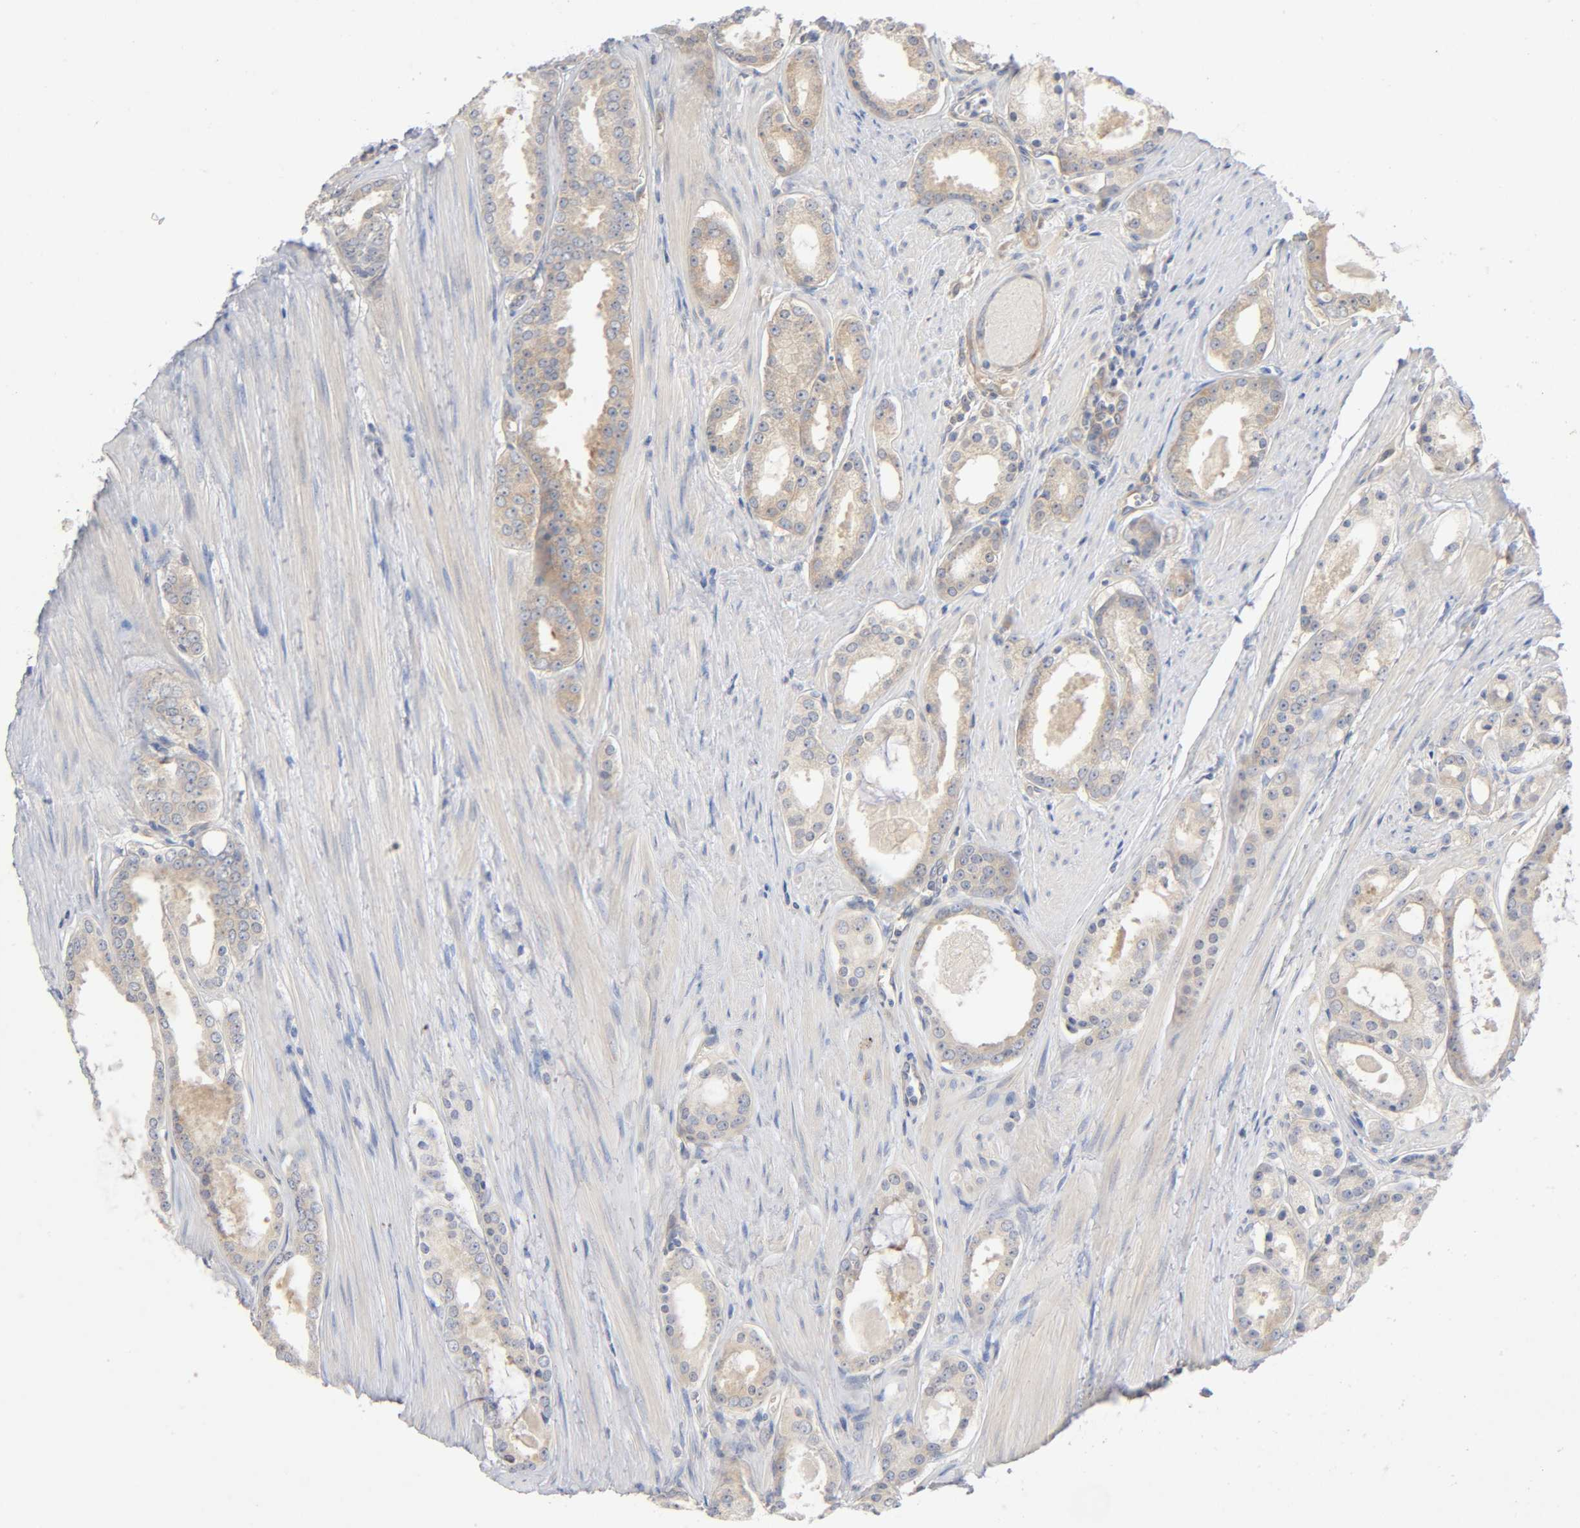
{"staining": {"intensity": "weak", "quantity": ">75%", "location": "cytoplasmic/membranous"}, "tissue": "prostate cancer", "cell_type": "Tumor cells", "image_type": "cancer", "snomed": [{"axis": "morphology", "description": "Adenocarcinoma, Low grade"}, {"axis": "topography", "description": "Prostate"}], "caption": "This image exhibits immunohistochemistry staining of prostate cancer (low-grade adenocarcinoma), with low weak cytoplasmic/membranous positivity in approximately >75% of tumor cells.", "gene": "SCHIP1", "patient": {"sex": "male", "age": 57}}